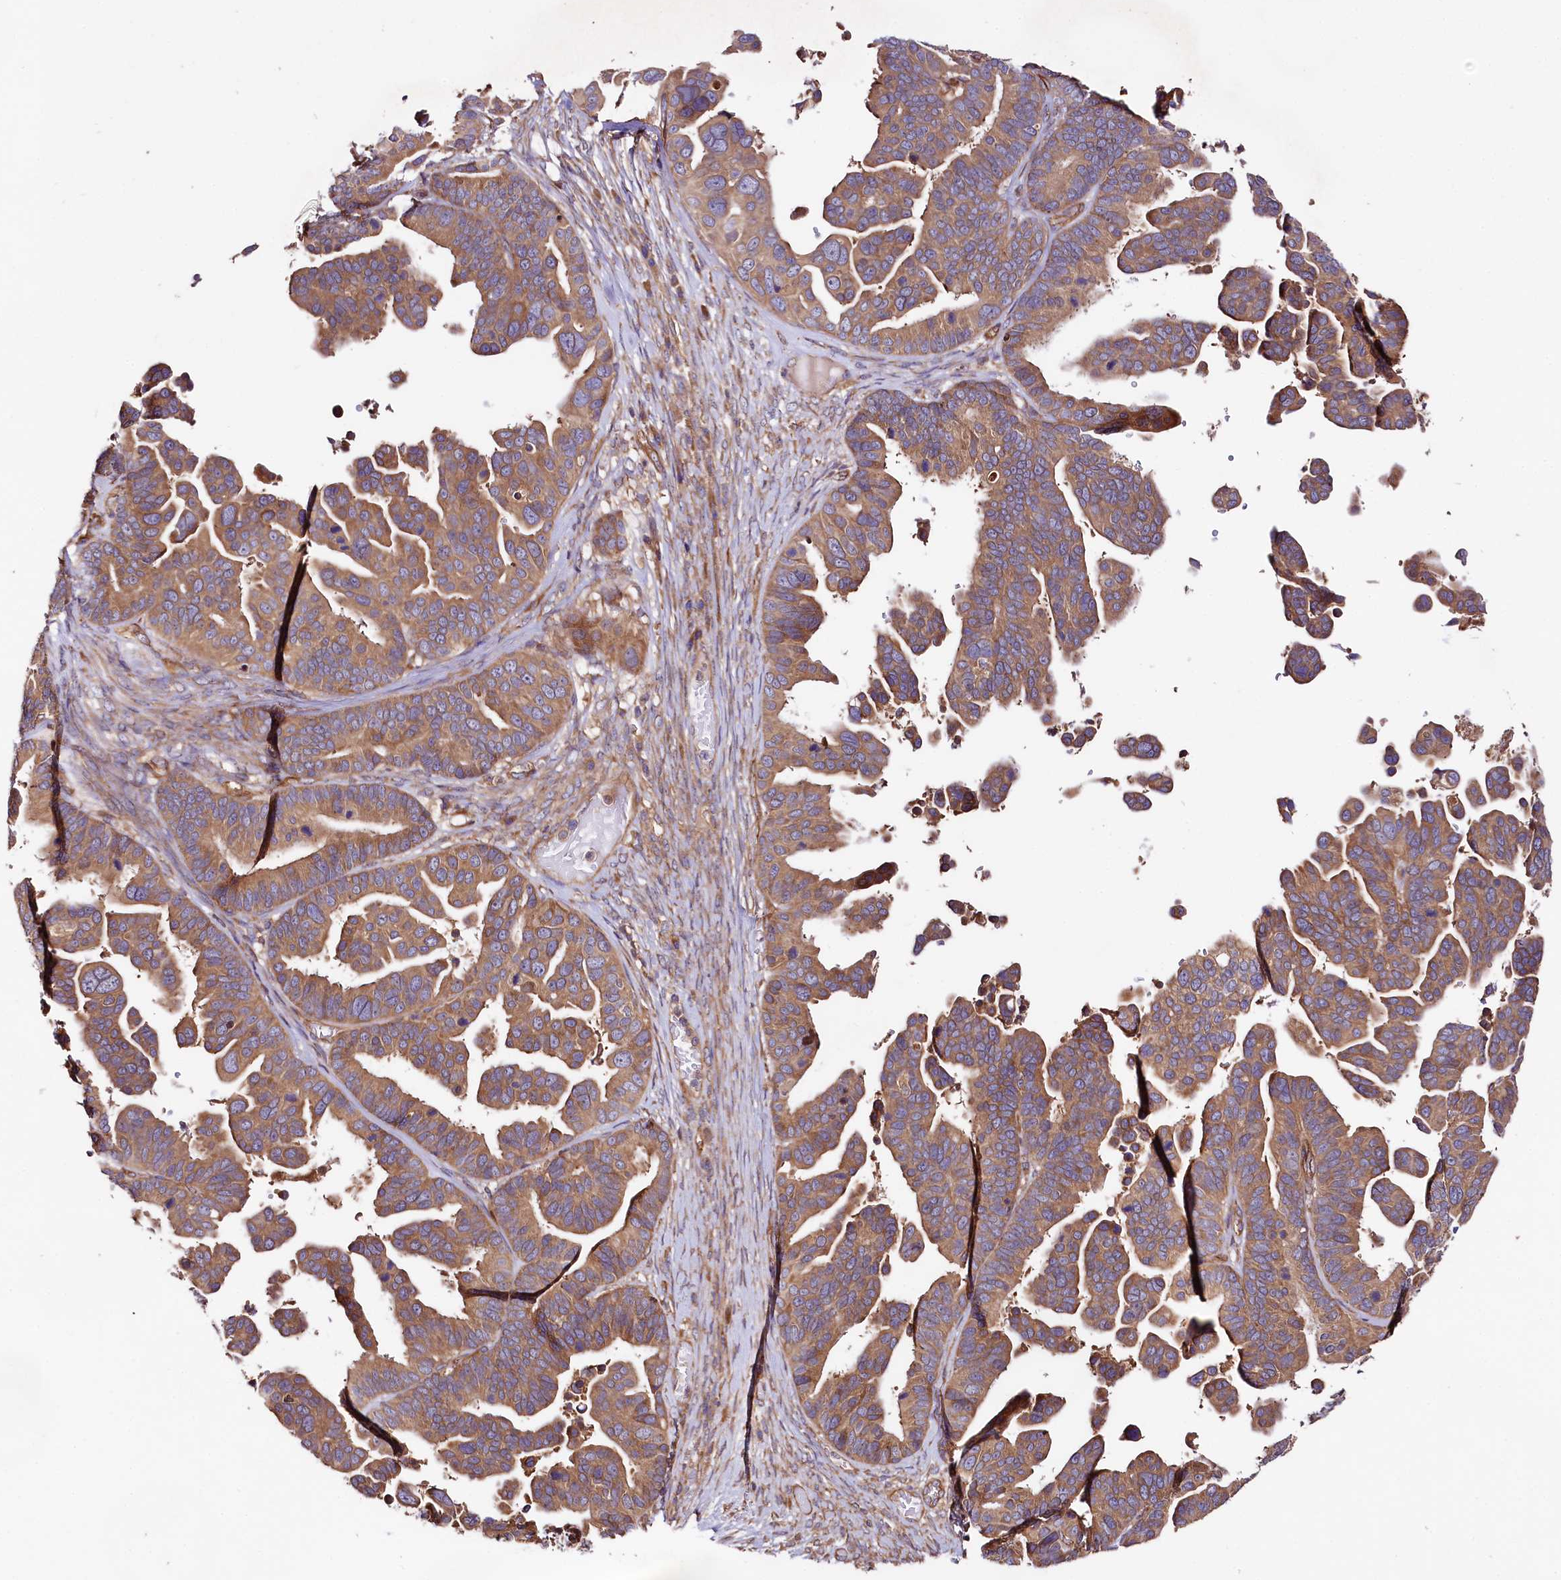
{"staining": {"intensity": "moderate", "quantity": ">75%", "location": "cytoplasmic/membranous"}, "tissue": "ovarian cancer", "cell_type": "Tumor cells", "image_type": "cancer", "snomed": [{"axis": "morphology", "description": "Cystadenocarcinoma, serous, NOS"}, {"axis": "topography", "description": "Ovary"}], "caption": "Moderate cytoplasmic/membranous expression is present in about >75% of tumor cells in serous cystadenocarcinoma (ovarian).", "gene": "CEP295", "patient": {"sex": "female", "age": 56}}